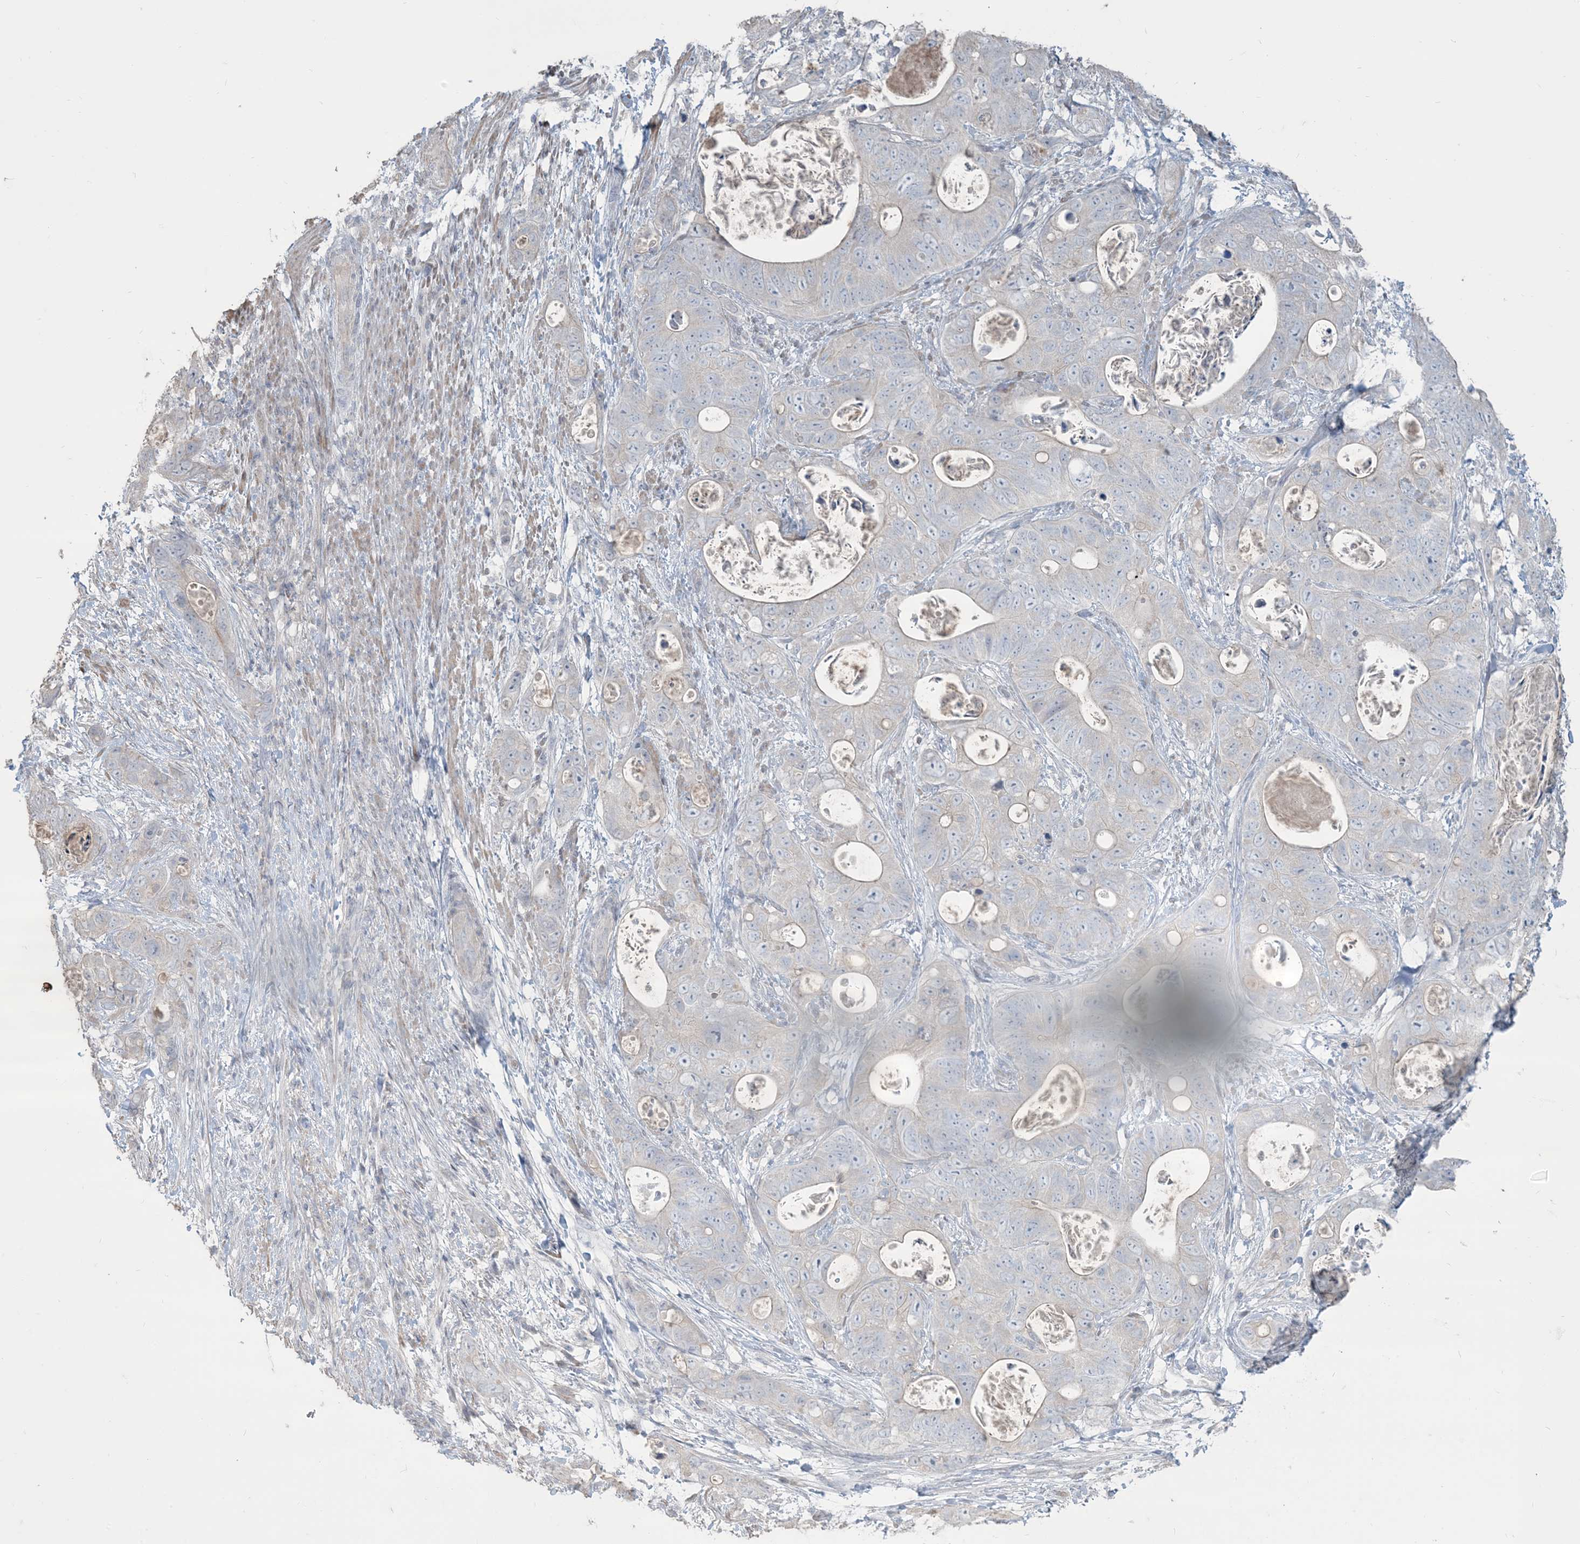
{"staining": {"intensity": "negative", "quantity": "none", "location": "none"}, "tissue": "stomach cancer", "cell_type": "Tumor cells", "image_type": "cancer", "snomed": [{"axis": "morphology", "description": "Adenocarcinoma, NOS"}, {"axis": "topography", "description": "Stomach"}], "caption": "Immunohistochemistry photomicrograph of human stomach cancer (adenocarcinoma) stained for a protein (brown), which reveals no expression in tumor cells. (DAB immunohistochemistry with hematoxylin counter stain).", "gene": "NPHS2", "patient": {"sex": "female", "age": 89}}